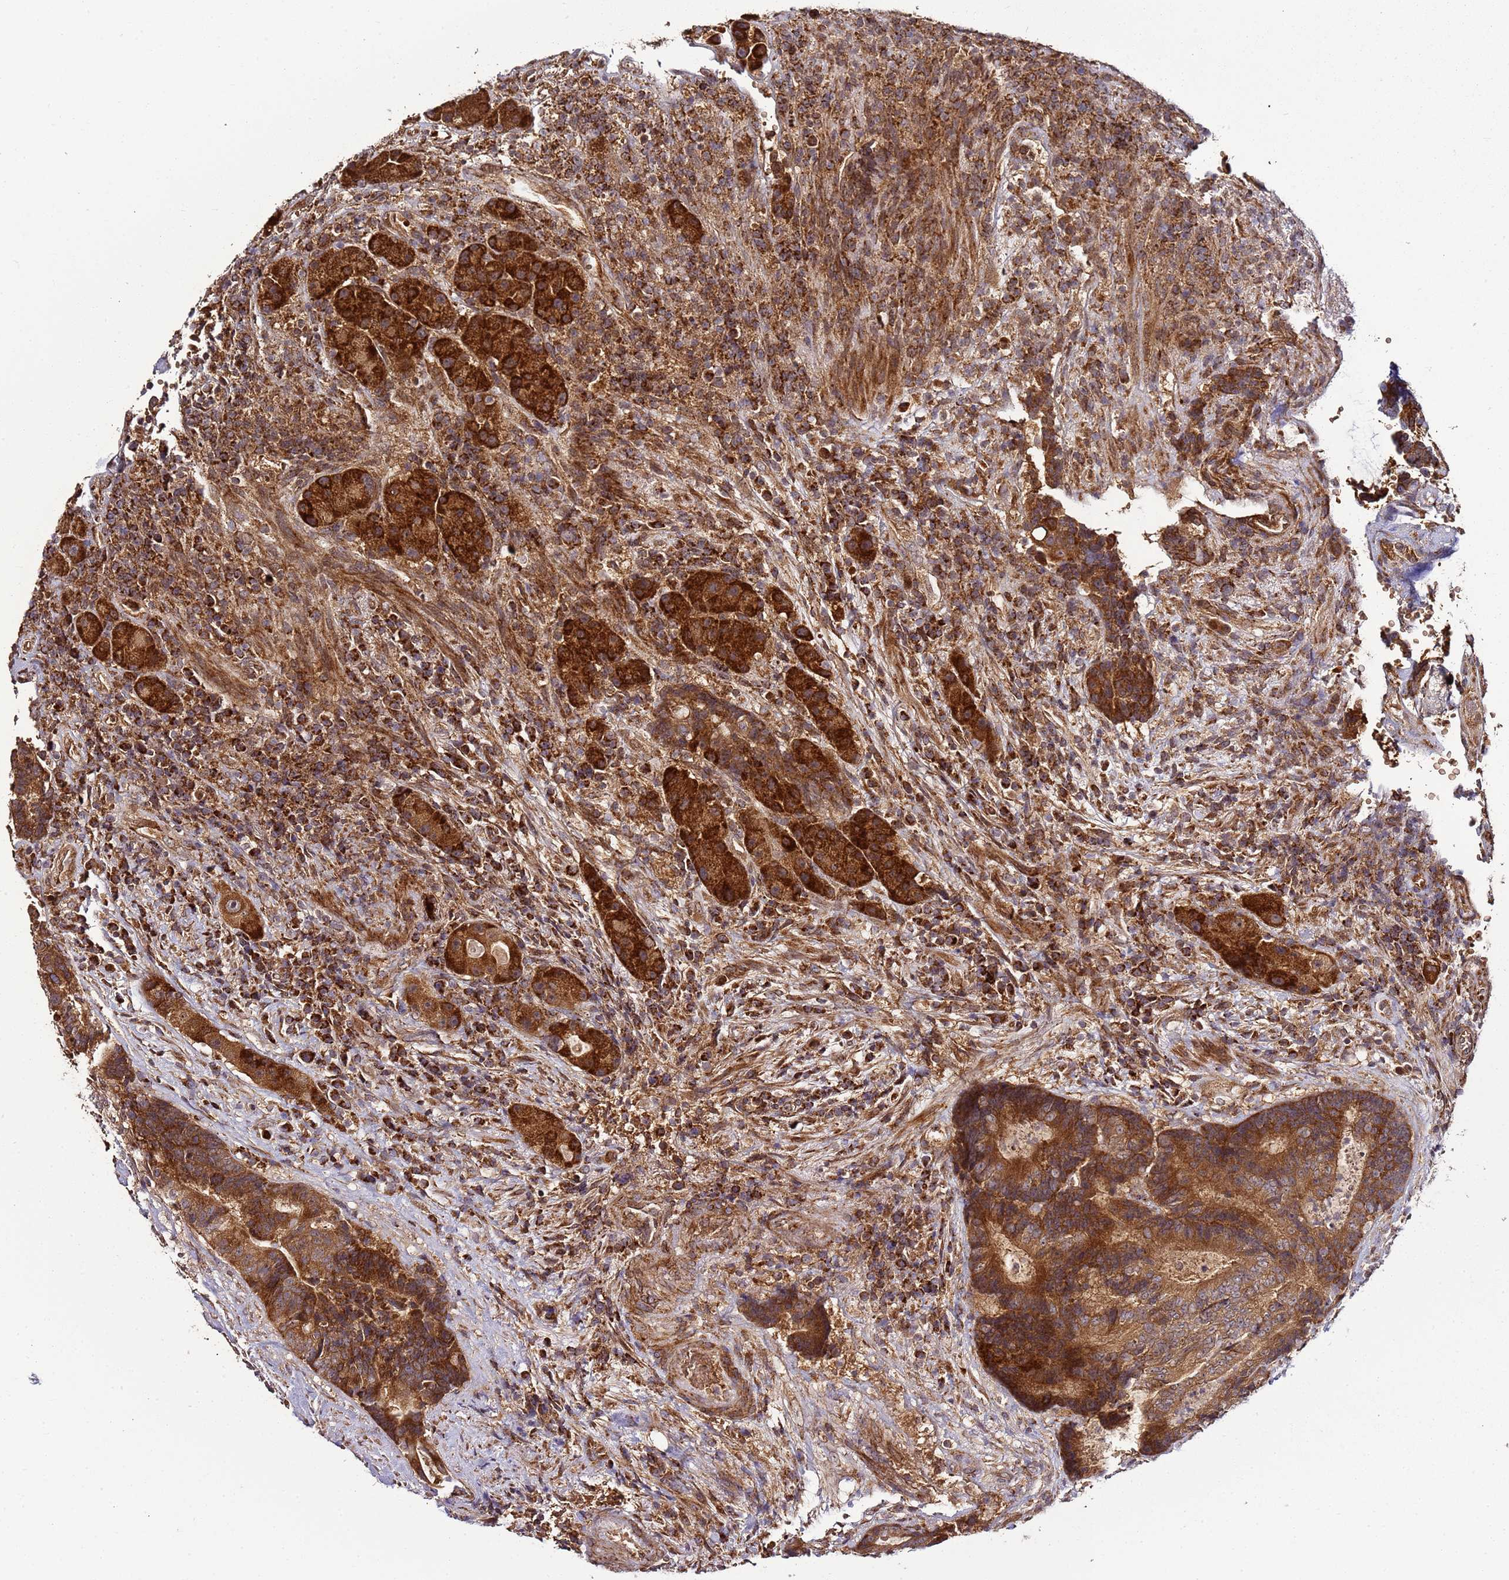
{"staining": {"intensity": "strong", "quantity": ">75%", "location": "cytoplasmic/membranous"}, "tissue": "colorectal cancer", "cell_type": "Tumor cells", "image_type": "cancer", "snomed": [{"axis": "morphology", "description": "Adenocarcinoma, NOS"}, {"axis": "topography", "description": "Rectum"}], "caption": "This is an image of immunohistochemistry staining of adenocarcinoma (colorectal), which shows strong positivity in the cytoplasmic/membranous of tumor cells.", "gene": "TM2D2", "patient": {"sex": "male", "age": 69}}